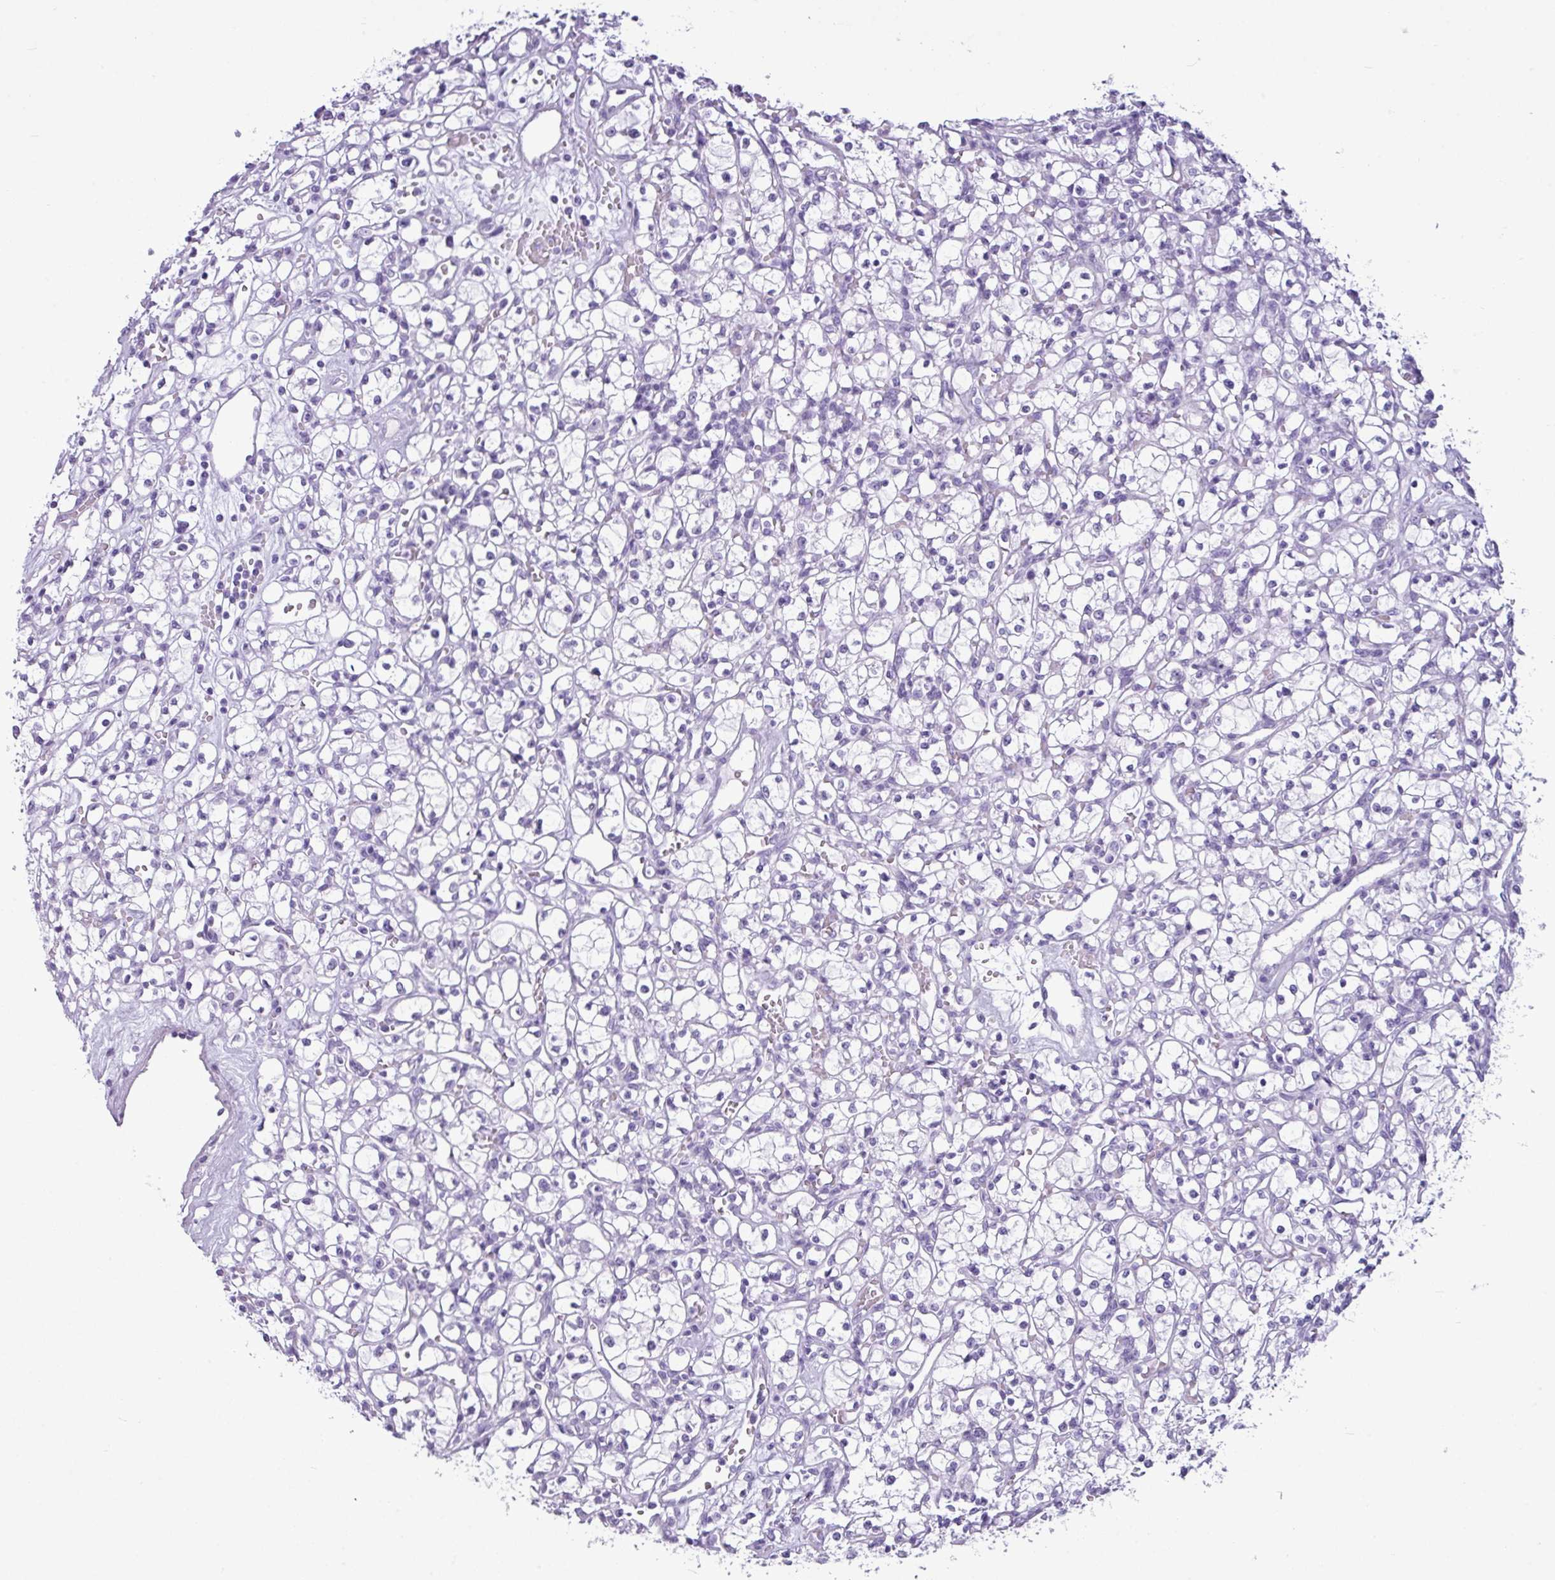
{"staining": {"intensity": "negative", "quantity": "none", "location": "none"}, "tissue": "renal cancer", "cell_type": "Tumor cells", "image_type": "cancer", "snomed": [{"axis": "morphology", "description": "Adenocarcinoma, NOS"}, {"axis": "topography", "description": "Kidney"}], "caption": "Tumor cells are negative for brown protein staining in renal cancer (adenocarcinoma).", "gene": "AMY1B", "patient": {"sex": "female", "age": 59}}